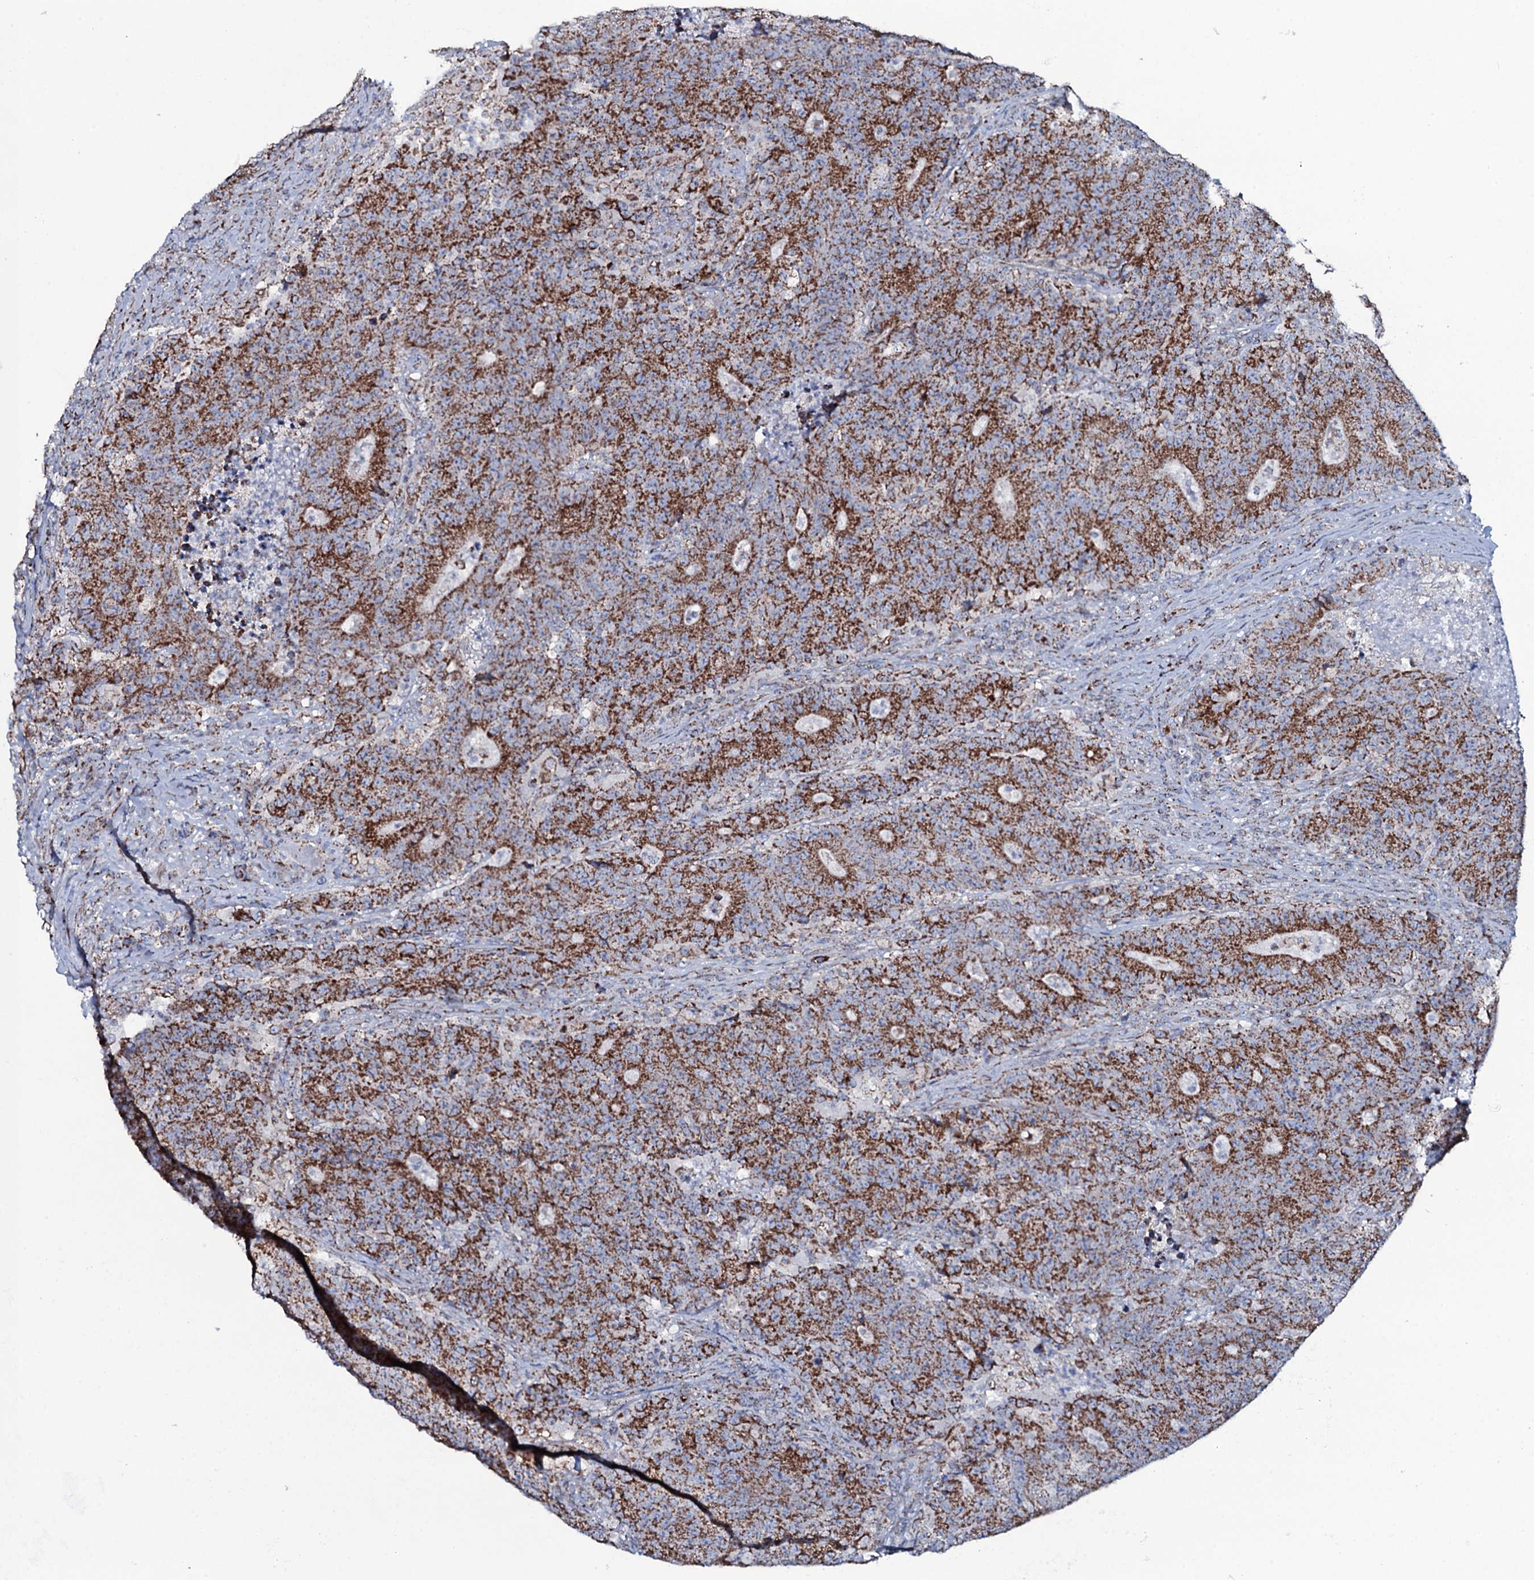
{"staining": {"intensity": "strong", "quantity": ">75%", "location": "cytoplasmic/membranous"}, "tissue": "colorectal cancer", "cell_type": "Tumor cells", "image_type": "cancer", "snomed": [{"axis": "morphology", "description": "Adenocarcinoma, NOS"}, {"axis": "topography", "description": "Colon"}], "caption": "An image of human colorectal cancer stained for a protein displays strong cytoplasmic/membranous brown staining in tumor cells. (DAB (3,3'-diaminobenzidine) IHC with brightfield microscopy, high magnification).", "gene": "MRPS35", "patient": {"sex": "female", "age": 75}}